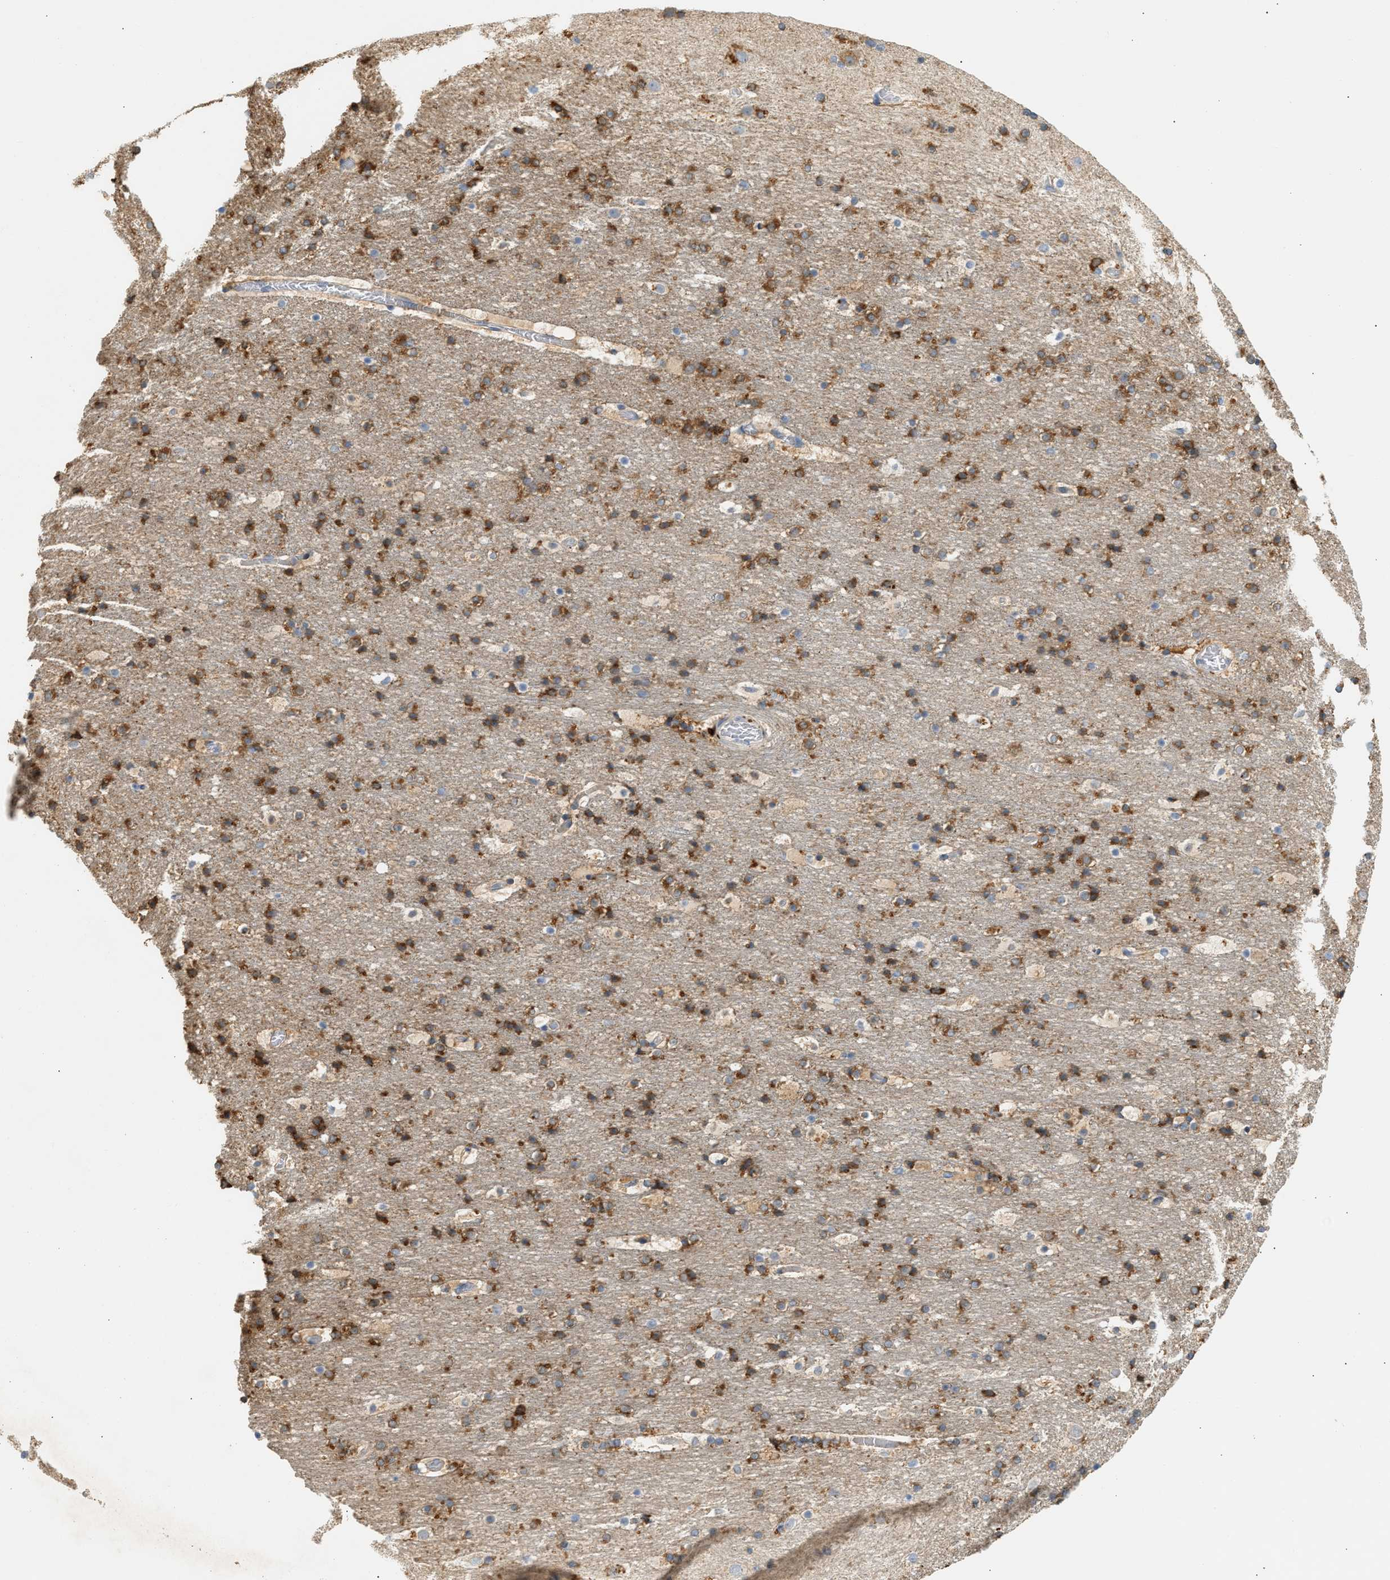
{"staining": {"intensity": "weak", "quantity": ">75%", "location": "cytoplasmic/membranous"}, "tissue": "cerebral cortex", "cell_type": "Endothelial cells", "image_type": "normal", "snomed": [{"axis": "morphology", "description": "Normal tissue, NOS"}, {"axis": "topography", "description": "Cerebral cortex"}], "caption": "Endothelial cells display low levels of weak cytoplasmic/membranous expression in about >75% of cells in benign human cerebral cortex.", "gene": "ENTHD1", "patient": {"sex": "male", "age": 57}}